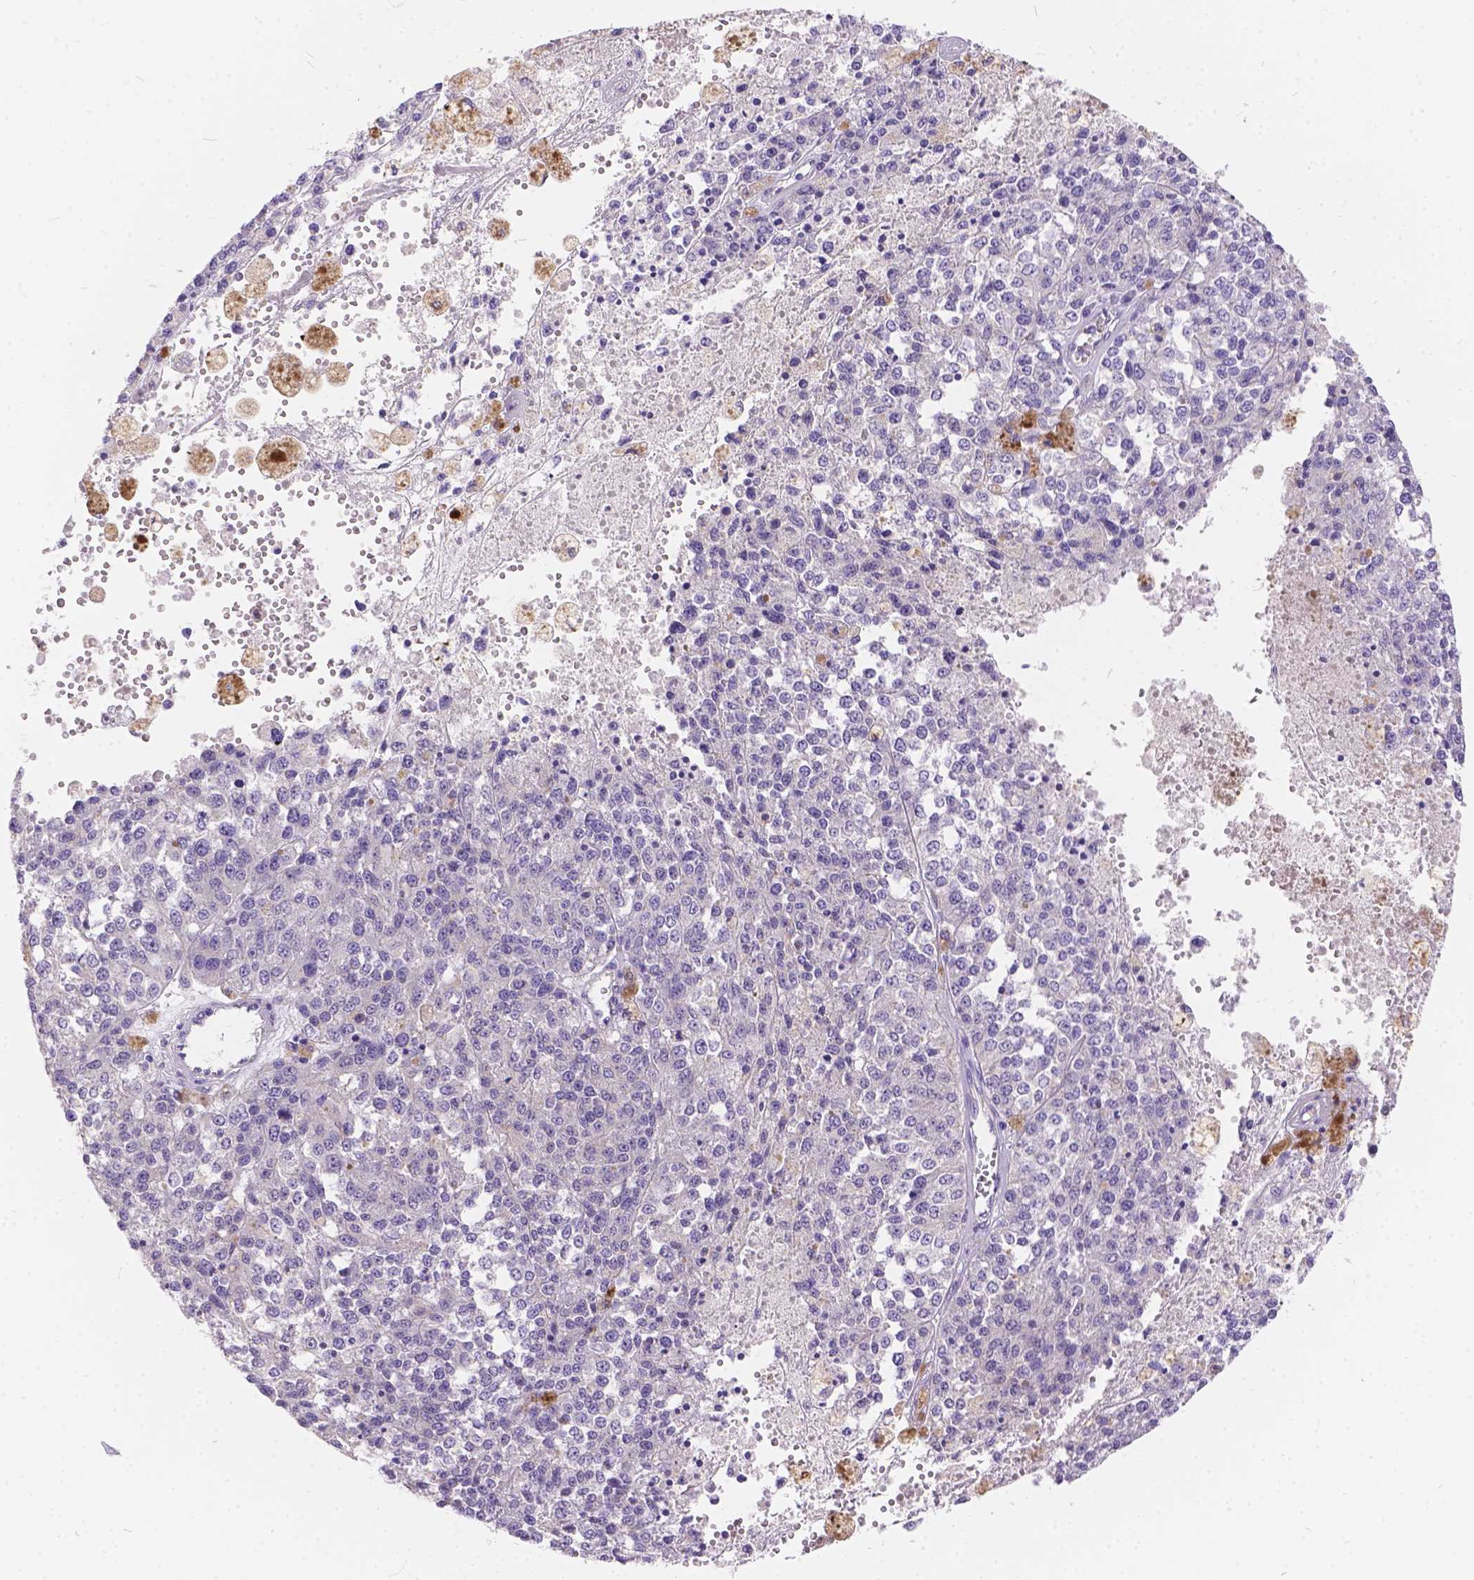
{"staining": {"intensity": "negative", "quantity": "none", "location": "none"}, "tissue": "melanoma", "cell_type": "Tumor cells", "image_type": "cancer", "snomed": [{"axis": "morphology", "description": "Malignant melanoma, Metastatic site"}, {"axis": "topography", "description": "Lymph node"}], "caption": "Immunohistochemical staining of human malignant melanoma (metastatic site) displays no significant expression in tumor cells.", "gene": "DLEC1", "patient": {"sex": "female", "age": 64}}